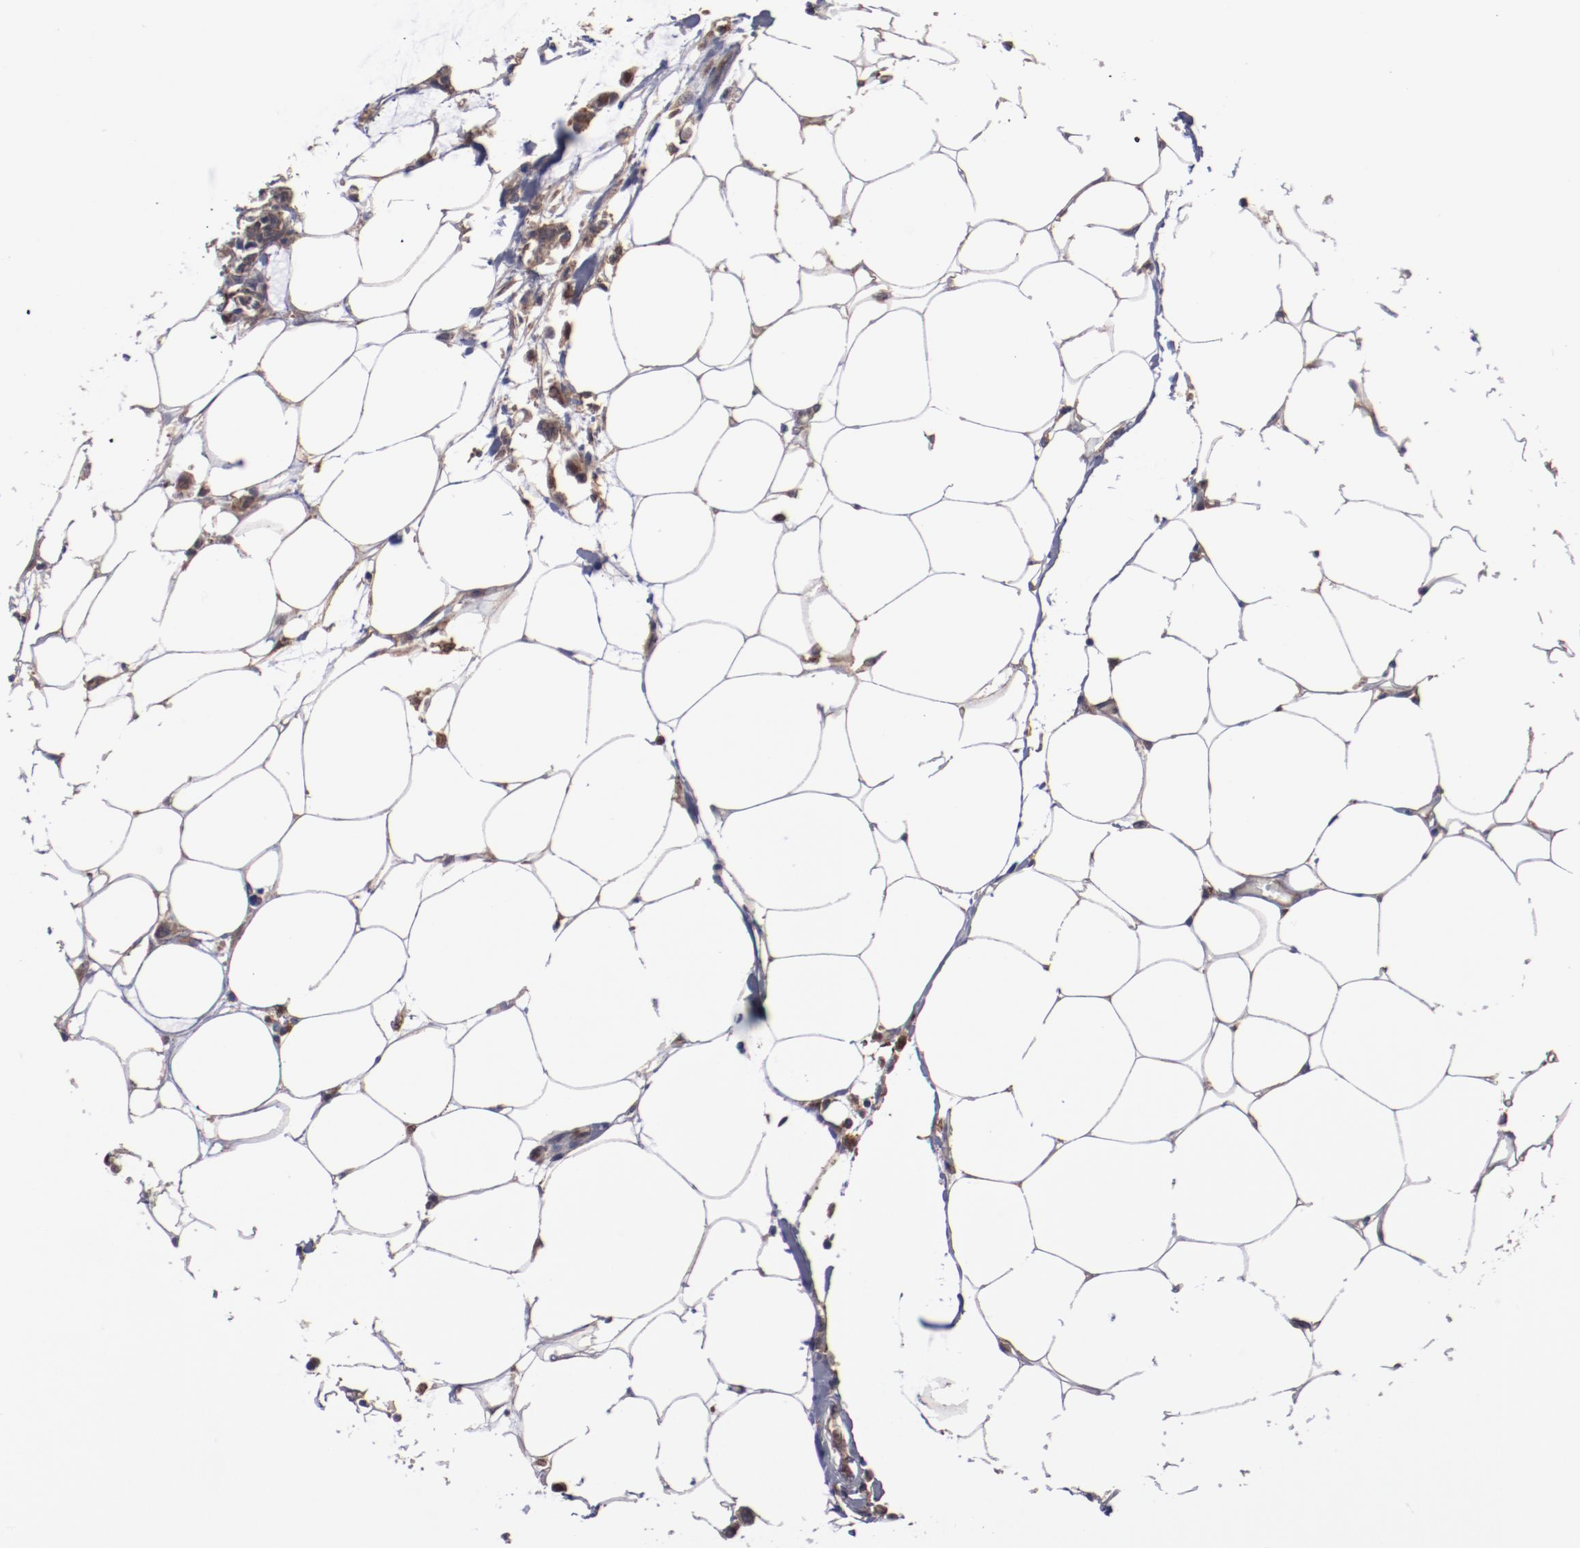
{"staining": {"intensity": "moderate", "quantity": ">75%", "location": "cytoplasmic/membranous"}, "tissue": "colorectal cancer", "cell_type": "Tumor cells", "image_type": "cancer", "snomed": [{"axis": "morphology", "description": "Normal tissue, NOS"}, {"axis": "morphology", "description": "Adenocarcinoma, NOS"}, {"axis": "topography", "description": "Colon"}, {"axis": "topography", "description": "Peripheral nerve tissue"}], "caption": "Immunohistochemical staining of colorectal cancer exhibits medium levels of moderate cytoplasmic/membranous protein staining in approximately >75% of tumor cells.", "gene": "DNAAF2", "patient": {"sex": "male", "age": 14}}